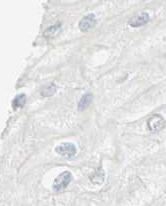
{"staining": {"intensity": "negative", "quantity": "none", "location": "none"}, "tissue": "skin", "cell_type": "Epidermal cells", "image_type": "normal", "snomed": [{"axis": "morphology", "description": "Normal tissue, NOS"}, {"axis": "topography", "description": "Anal"}], "caption": "DAB (3,3'-diaminobenzidine) immunohistochemical staining of normal skin displays no significant expression in epidermal cells. (Brightfield microscopy of DAB (3,3'-diaminobenzidine) immunohistochemistry (IHC) at high magnification).", "gene": "PKNOX1", "patient": {"sex": "female", "age": 46}}